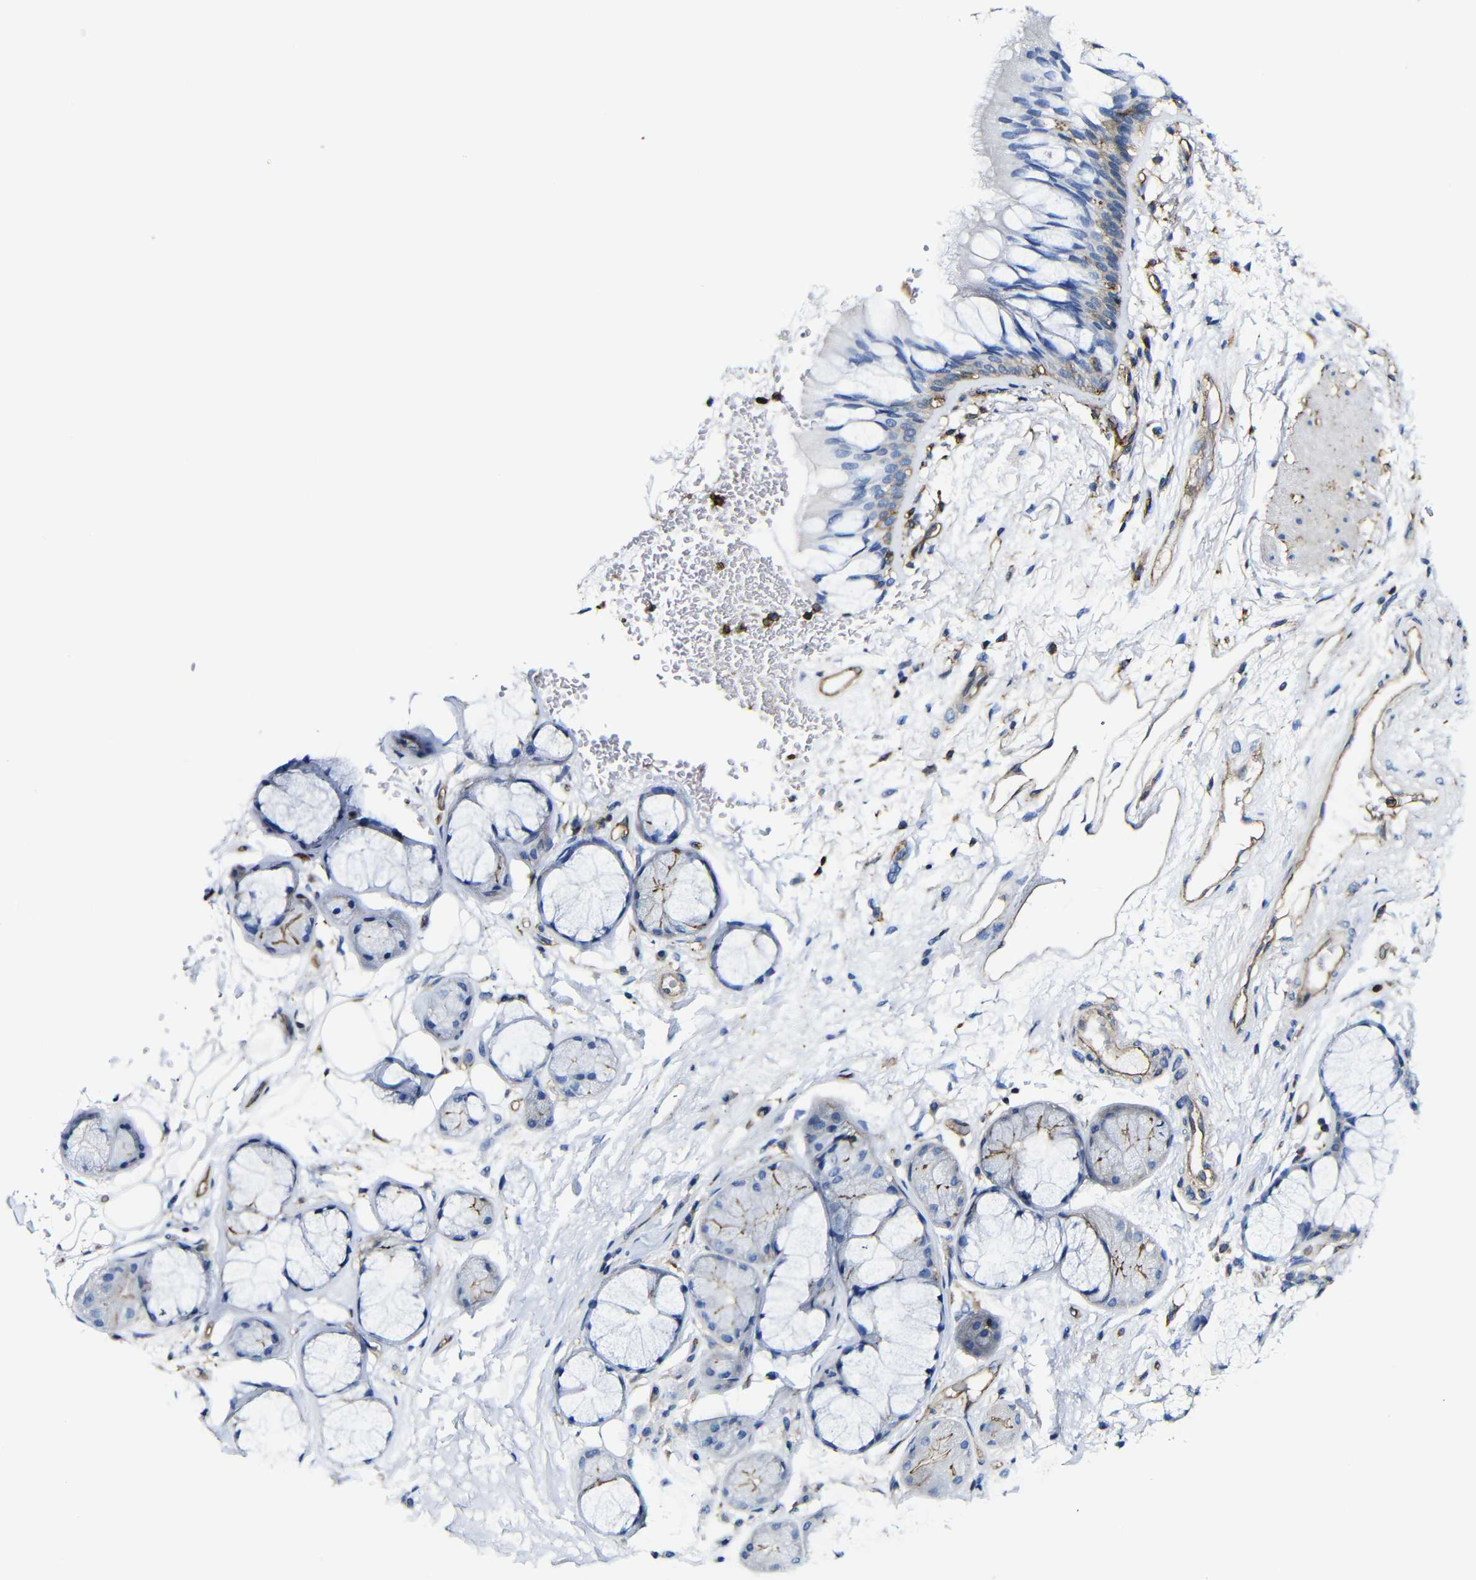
{"staining": {"intensity": "negative", "quantity": "none", "location": "none"}, "tissue": "bronchus", "cell_type": "Respiratory epithelial cells", "image_type": "normal", "snomed": [{"axis": "morphology", "description": "Normal tissue, NOS"}, {"axis": "topography", "description": "Bronchus"}], "caption": "An immunohistochemistry micrograph of unremarkable bronchus is shown. There is no staining in respiratory epithelial cells of bronchus.", "gene": "MSN", "patient": {"sex": "male", "age": 66}}